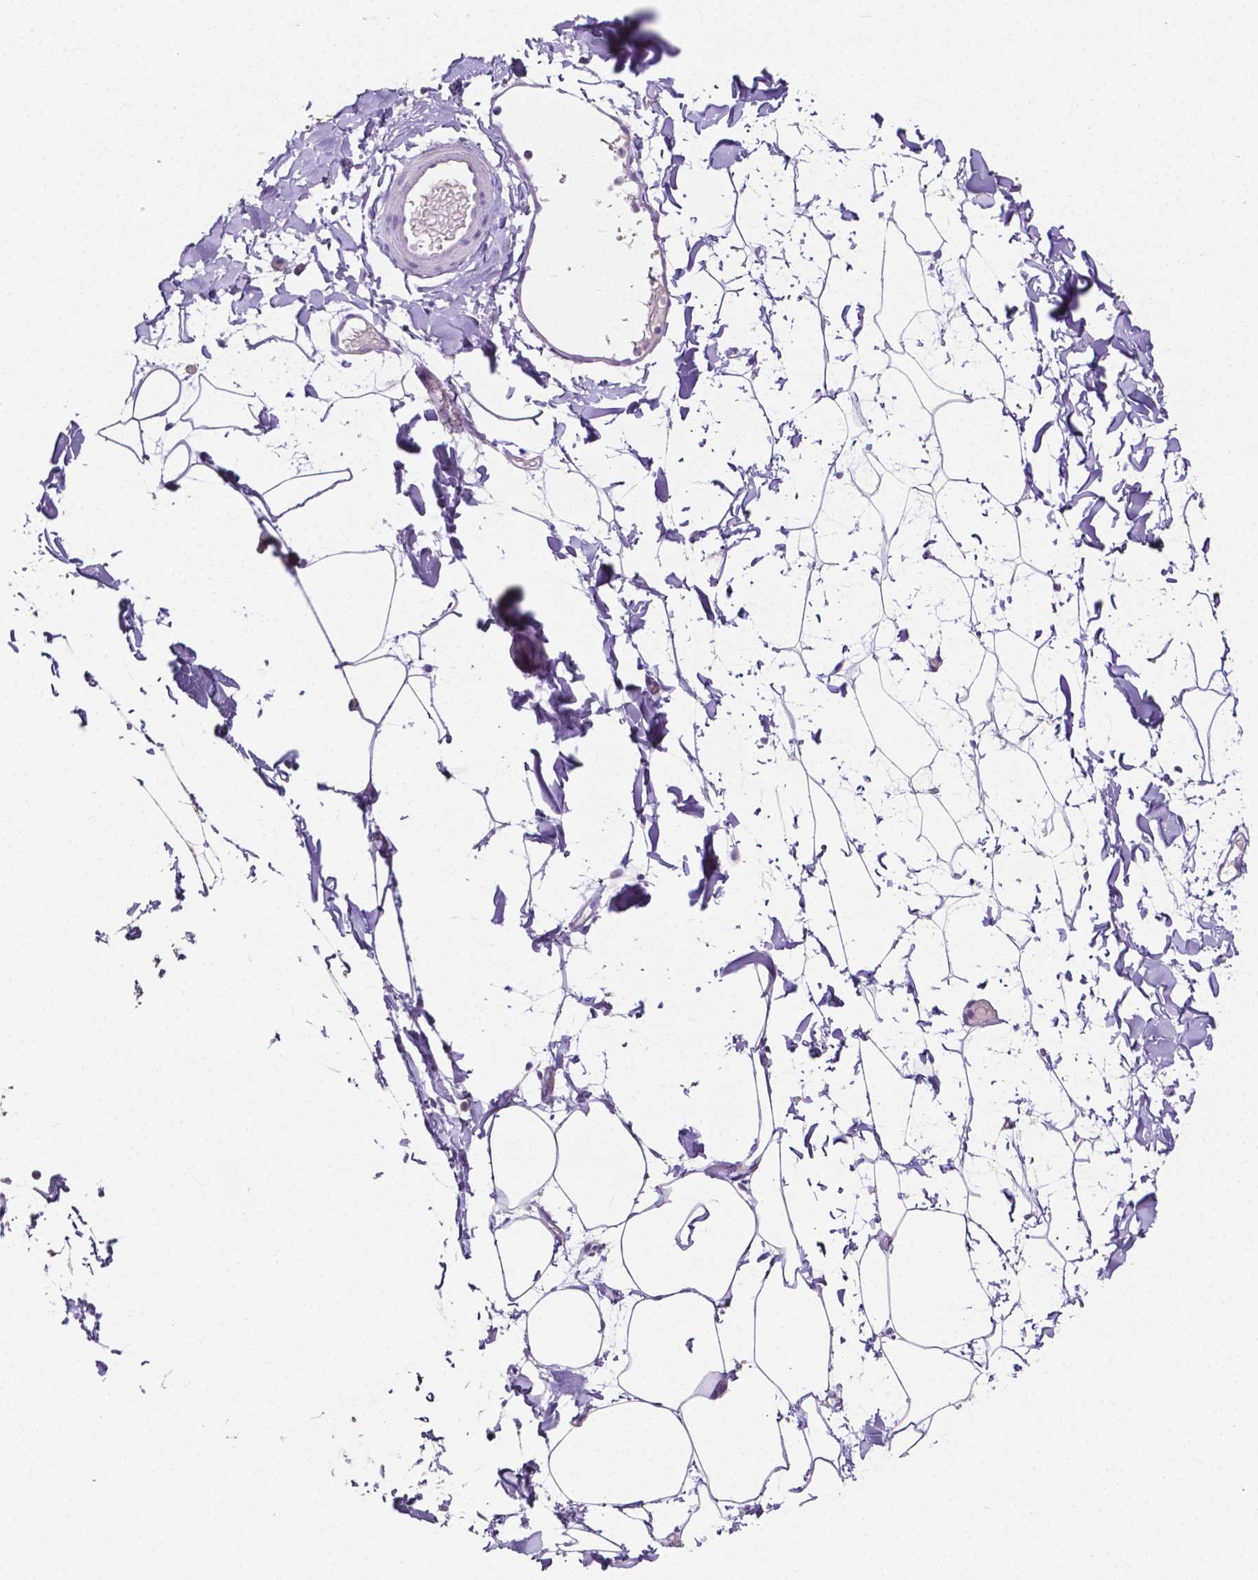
{"staining": {"intensity": "negative", "quantity": "none", "location": "none"}, "tissue": "adipose tissue", "cell_type": "Adipocytes", "image_type": "normal", "snomed": [{"axis": "morphology", "description": "Normal tissue, NOS"}, {"axis": "topography", "description": "Gallbladder"}, {"axis": "topography", "description": "Peripheral nerve tissue"}], "caption": "High power microscopy image of an IHC histopathology image of unremarkable adipose tissue, revealing no significant positivity in adipocytes. (Brightfield microscopy of DAB (3,3'-diaminobenzidine) IHC at high magnification).", "gene": "SLC22A2", "patient": {"sex": "female", "age": 45}}